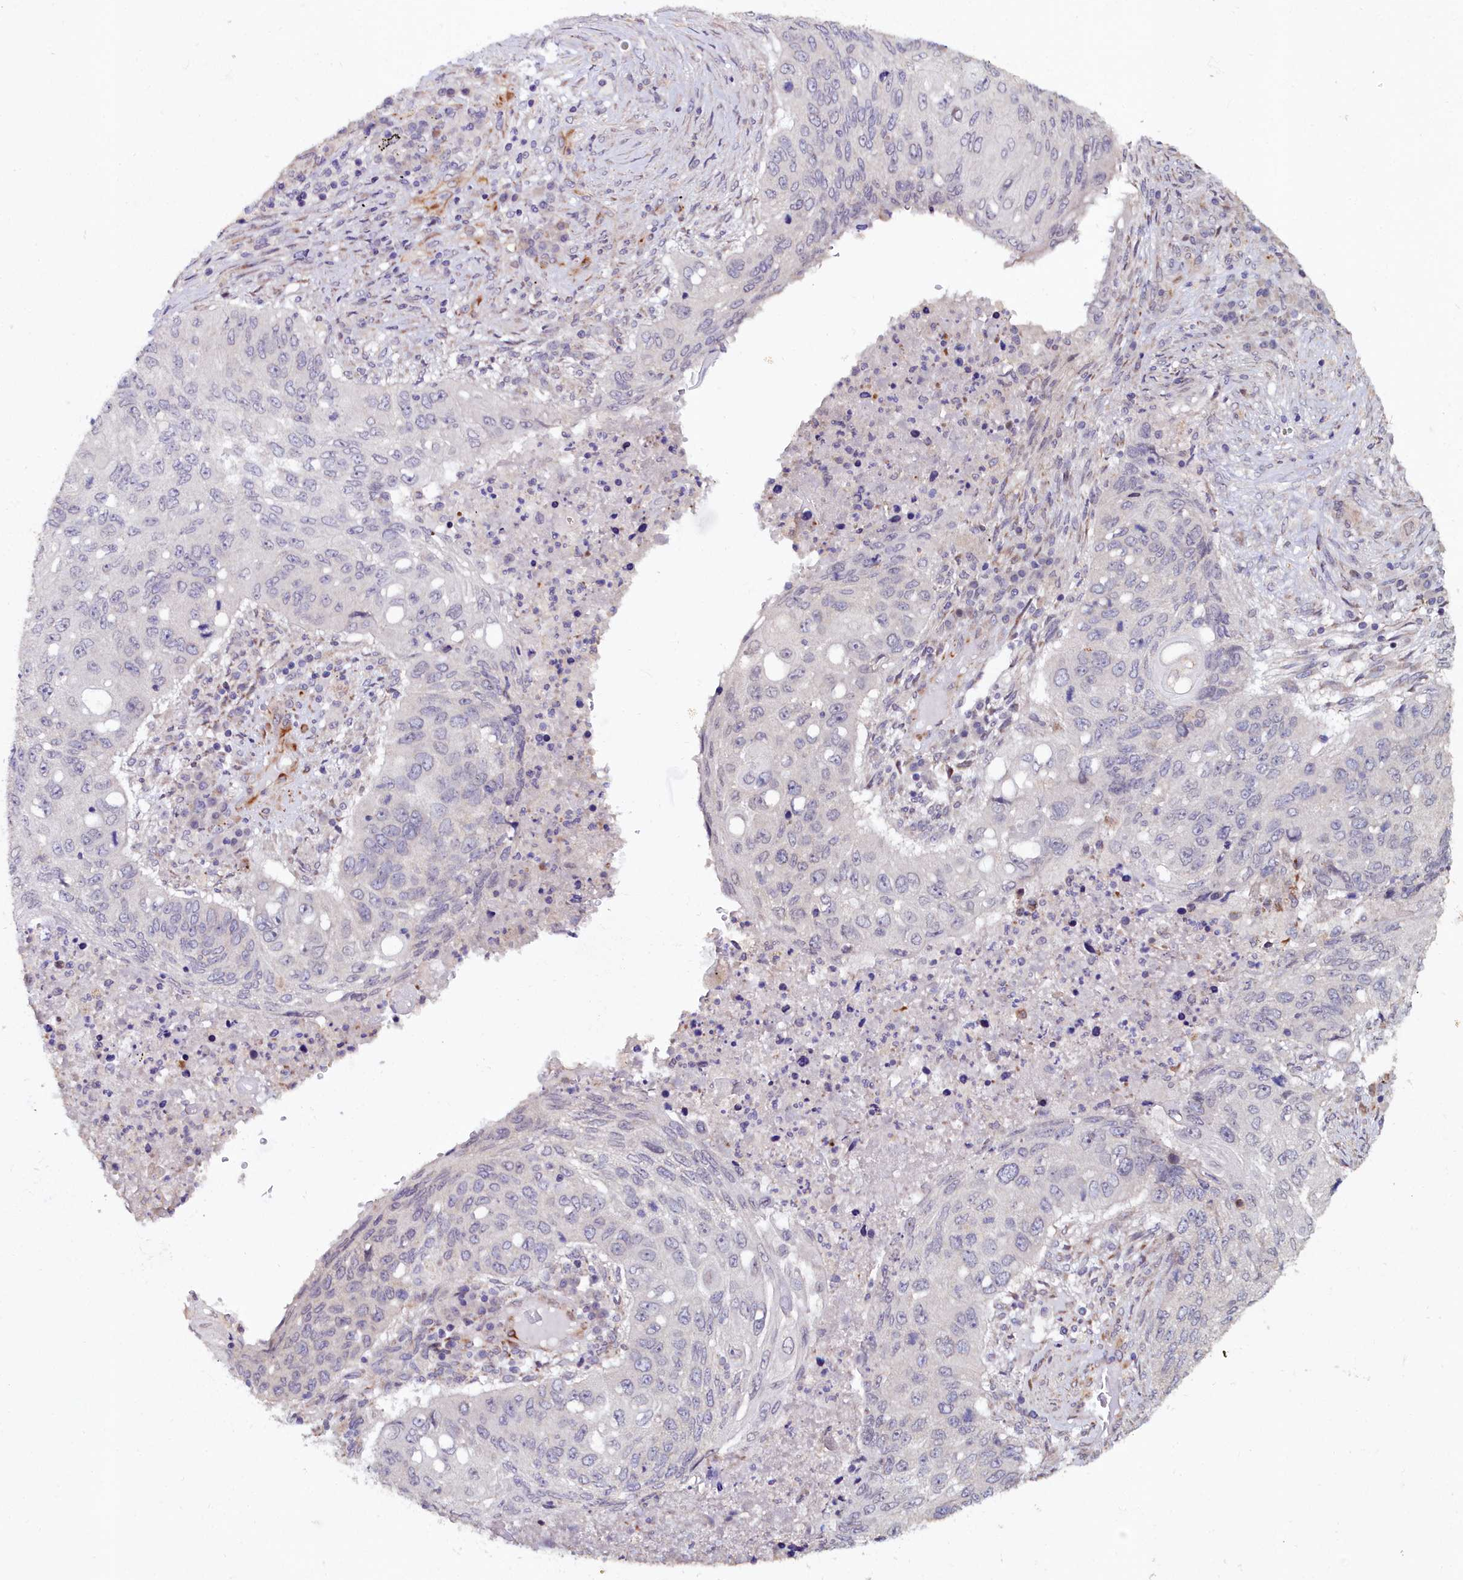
{"staining": {"intensity": "negative", "quantity": "none", "location": "none"}, "tissue": "lung cancer", "cell_type": "Tumor cells", "image_type": "cancer", "snomed": [{"axis": "morphology", "description": "Squamous cell carcinoma, NOS"}, {"axis": "topography", "description": "Lung"}], "caption": "Immunohistochemistry photomicrograph of neoplastic tissue: human squamous cell carcinoma (lung) stained with DAB (3,3'-diaminobenzidine) demonstrates no significant protein staining in tumor cells.", "gene": "C4orf19", "patient": {"sex": "female", "age": 63}}